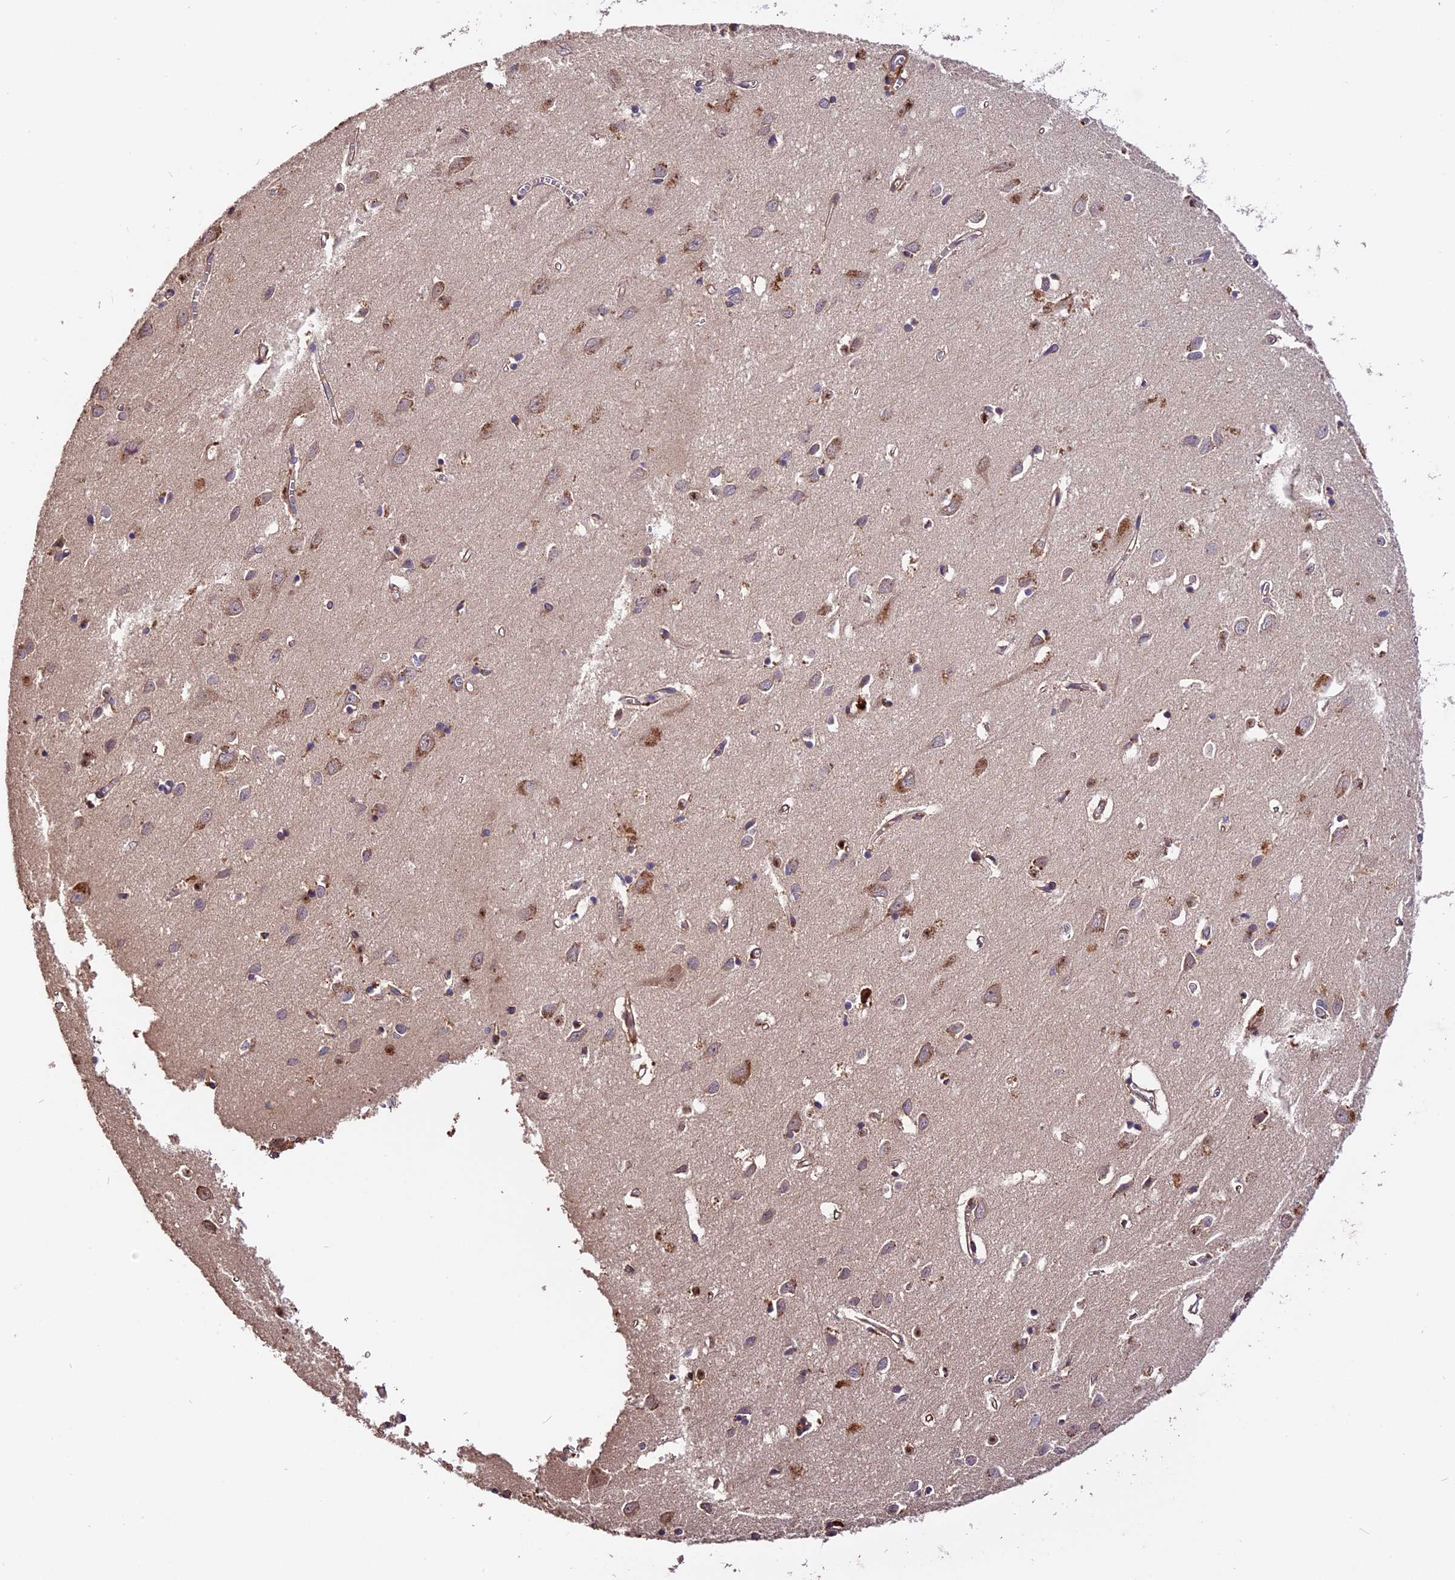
{"staining": {"intensity": "negative", "quantity": "none", "location": "none"}, "tissue": "cerebral cortex", "cell_type": "Endothelial cells", "image_type": "normal", "snomed": [{"axis": "morphology", "description": "Normal tissue, NOS"}, {"axis": "topography", "description": "Cerebral cortex"}], "caption": "DAB immunohistochemical staining of unremarkable human cerebral cortex reveals no significant staining in endothelial cells. (DAB immunohistochemistry (IHC) with hematoxylin counter stain).", "gene": "TRMT1", "patient": {"sex": "female", "age": 64}}